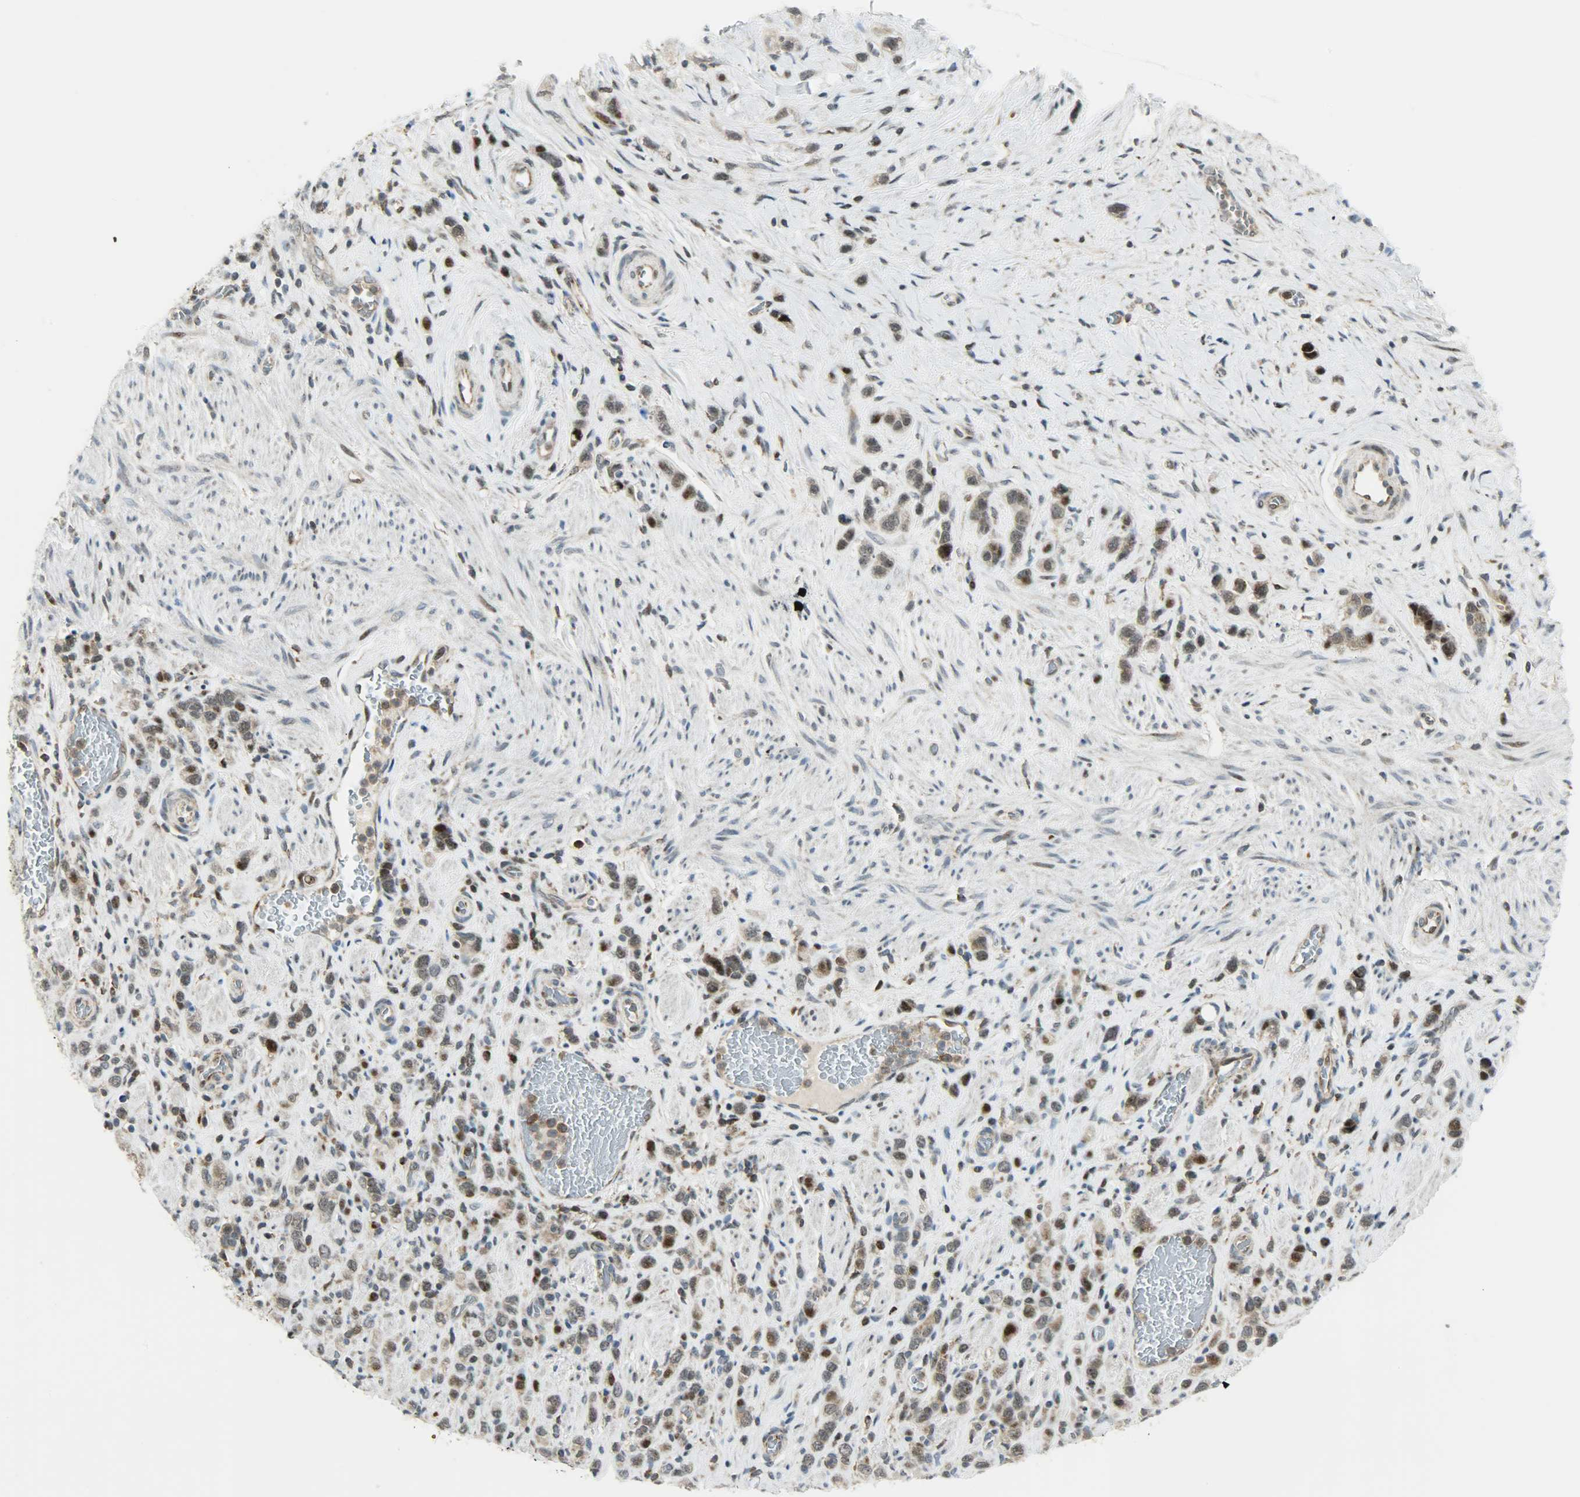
{"staining": {"intensity": "weak", "quantity": ">75%", "location": "cytoplasmic/membranous,nuclear"}, "tissue": "stomach cancer", "cell_type": "Tumor cells", "image_type": "cancer", "snomed": [{"axis": "morphology", "description": "Normal tissue, NOS"}, {"axis": "morphology", "description": "Adenocarcinoma, NOS"}, {"axis": "morphology", "description": "Adenocarcinoma, High grade"}, {"axis": "topography", "description": "Stomach, upper"}, {"axis": "topography", "description": "Stomach"}], "caption": "Immunohistochemistry (IHC) staining of high-grade adenocarcinoma (stomach), which displays low levels of weak cytoplasmic/membranous and nuclear staining in approximately >75% of tumor cells indicating weak cytoplasmic/membranous and nuclear protein expression. The staining was performed using DAB (brown) for protein detection and nuclei were counterstained in hematoxylin (blue).", "gene": "IL15", "patient": {"sex": "female", "age": 65}}